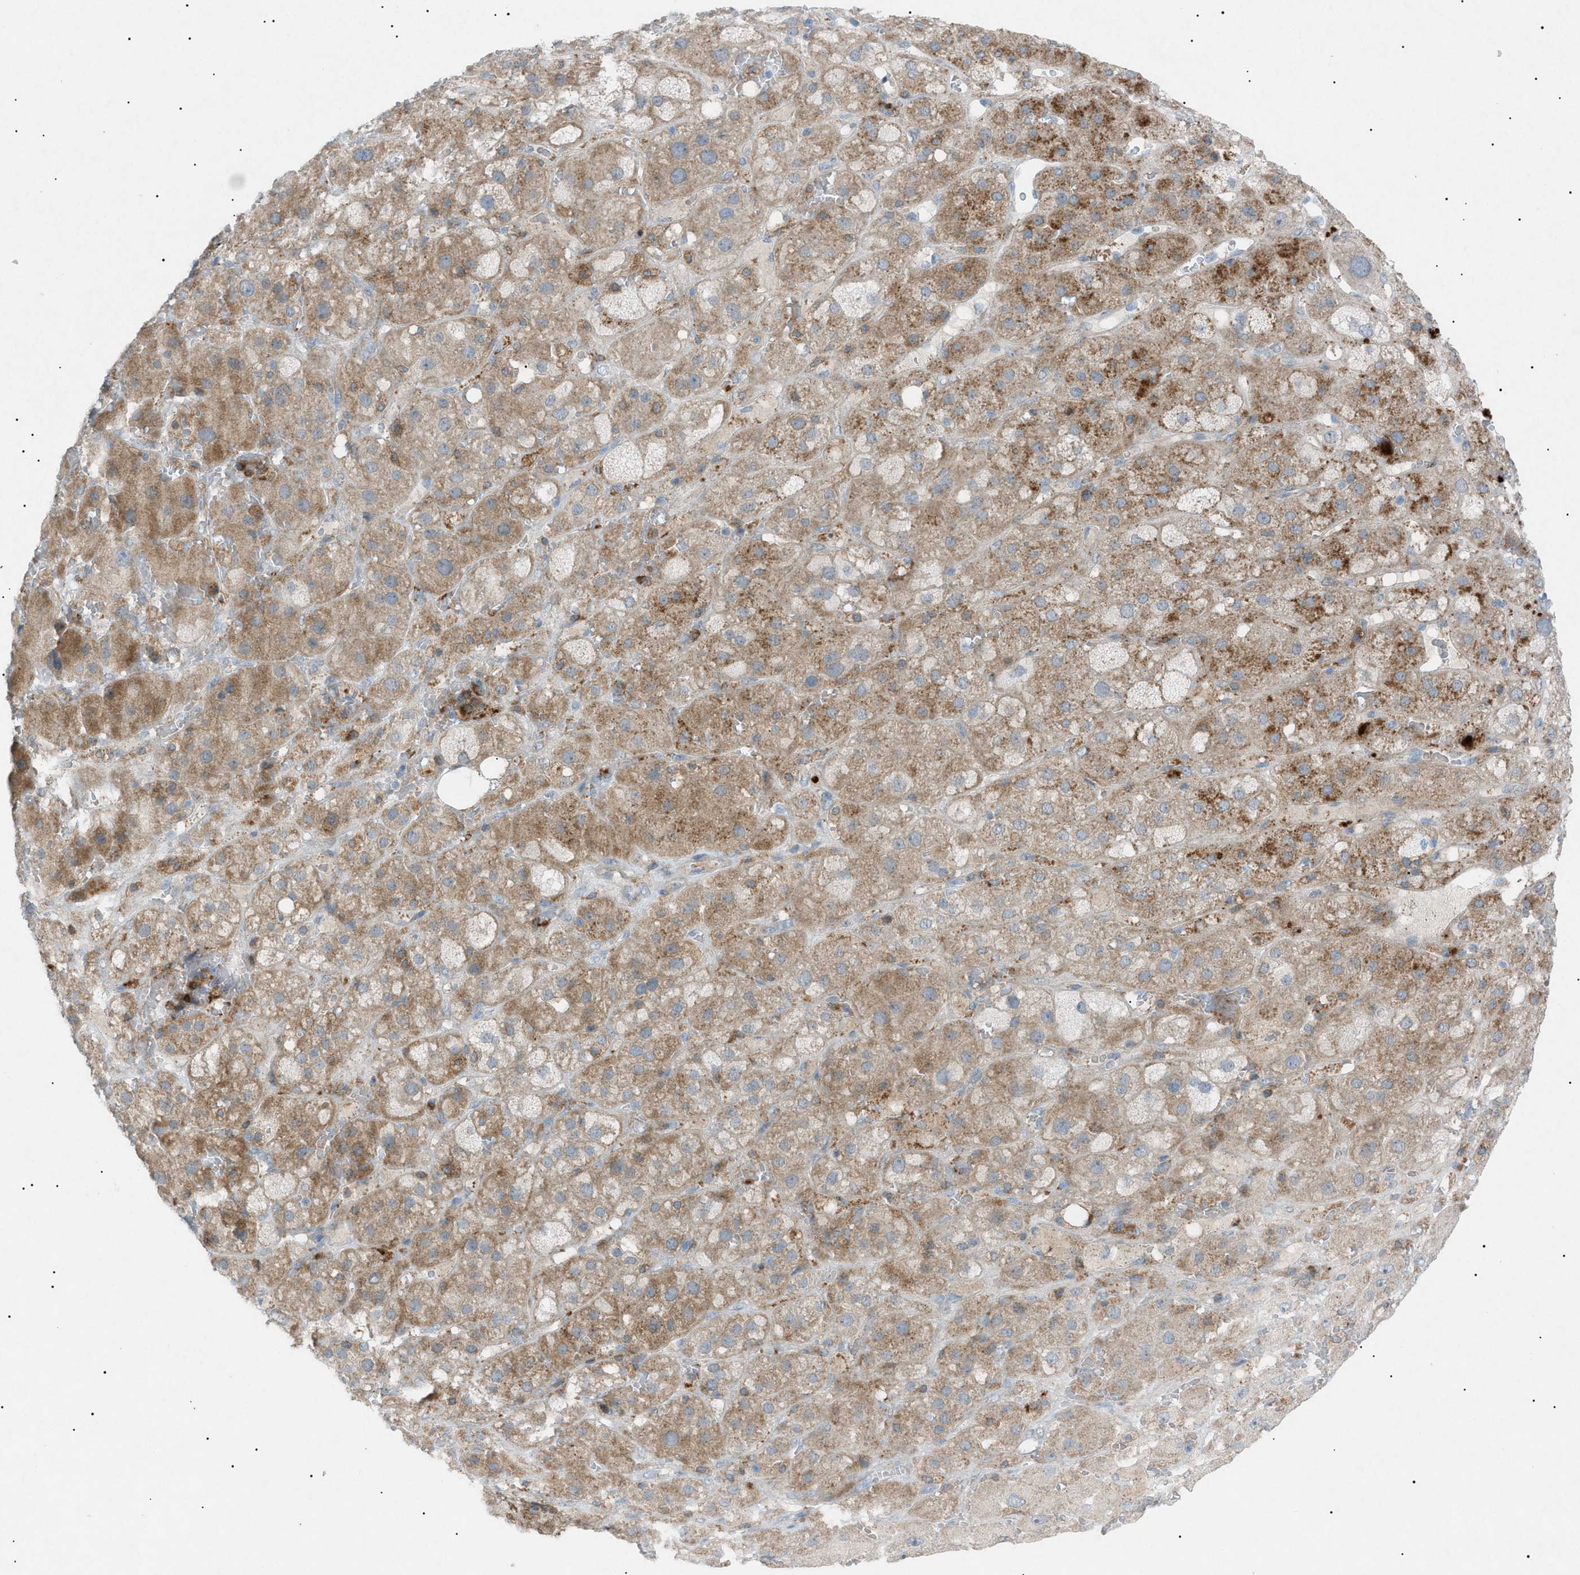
{"staining": {"intensity": "moderate", "quantity": ">75%", "location": "cytoplasmic/membranous"}, "tissue": "adrenal gland", "cell_type": "Glandular cells", "image_type": "normal", "snomed": [{"axis": "morphology", "description": "Normal tissue, NOS"}, {"axis": "topography", "description": "Adrenal gland"}], "caption": "This histopathology image shows benign adrenal gland stained with IHC to label a protein in brown. The cytoplasmic/membranous of glandular cells show moderate positivity for the protein. Nuclei are counter-stained blue.", "gene": "BTK", "patient": {"sex": "female", "age": 47}}